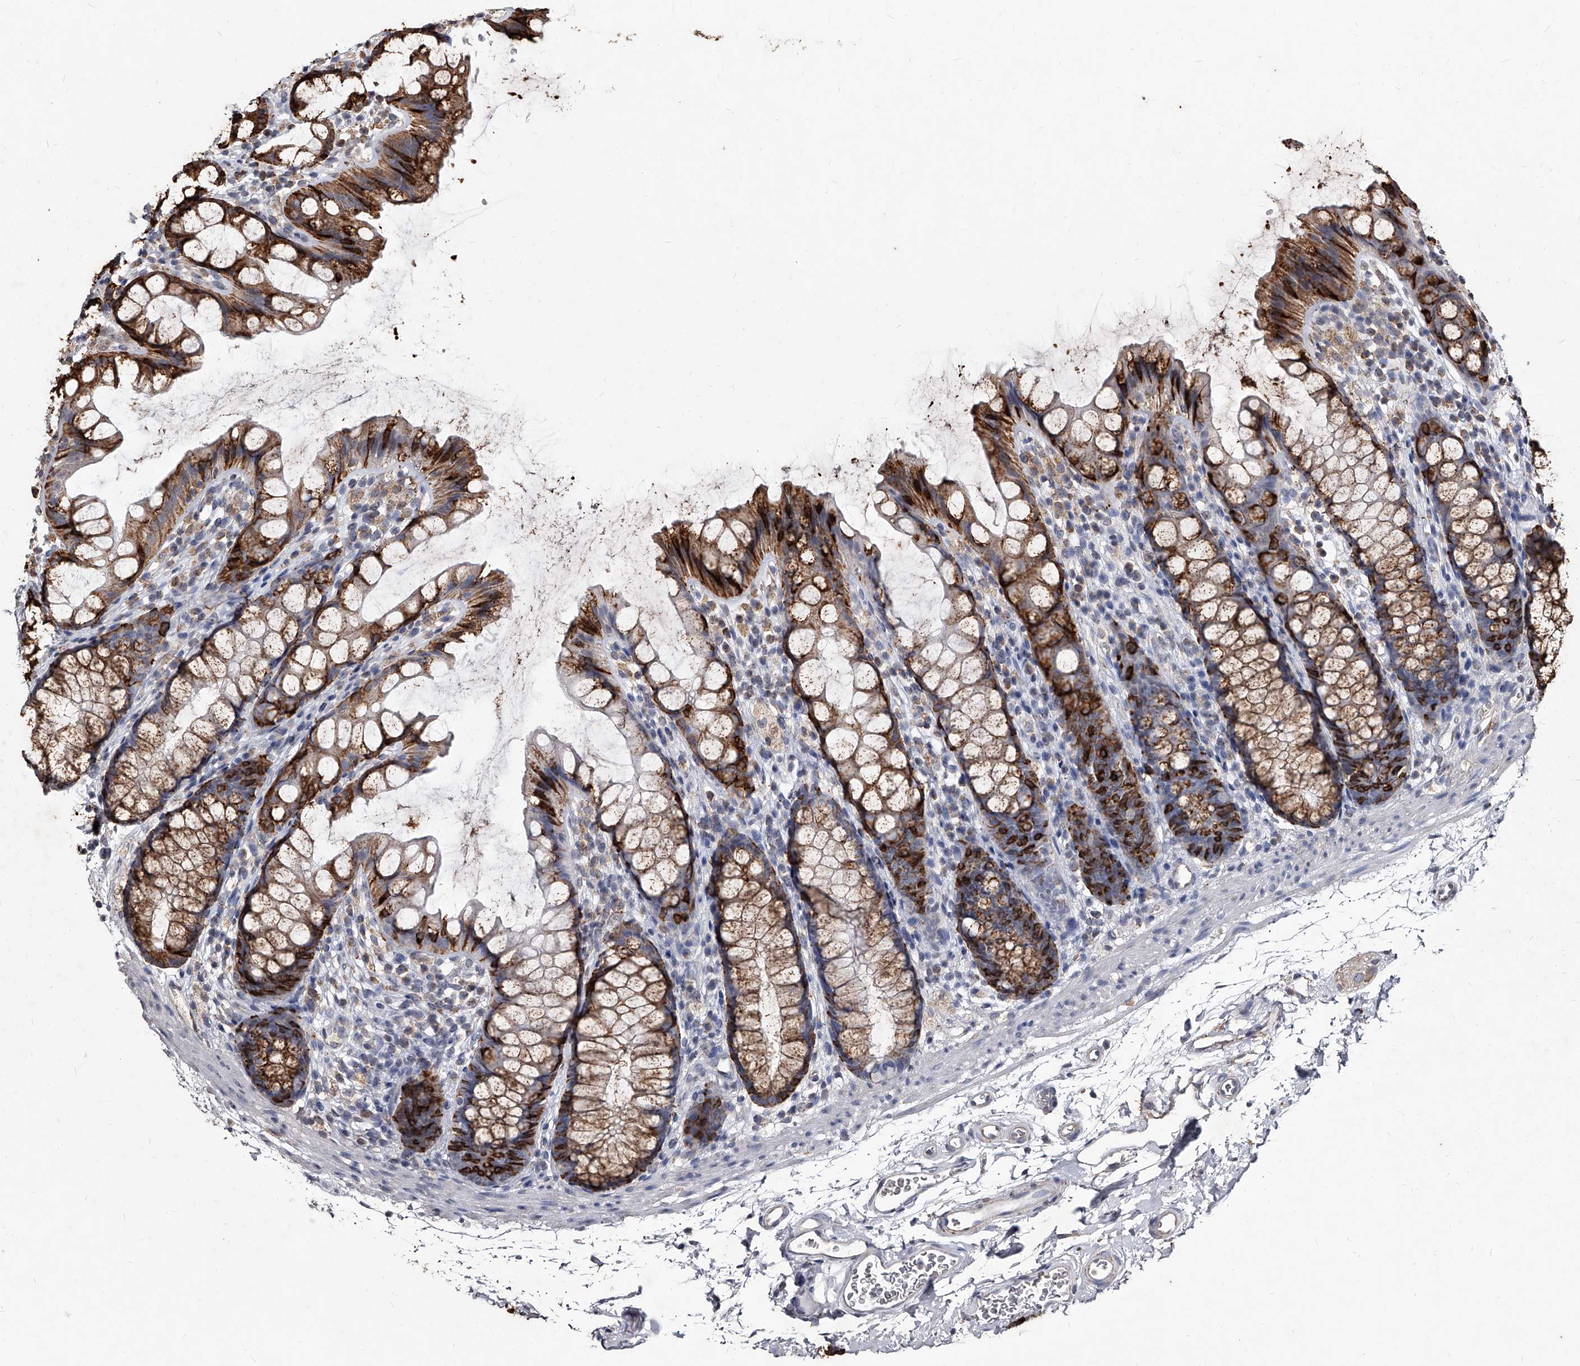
{"staining": {"intensity": "strong", "quantity": ">75%", "location": "cytoplasmic/membranous"}, "tissue": "rectum", "cell_type": "Glandular cells", "image_type": "normal", "snomed": [{"axis": "morphology", "description": "Normal tissue, NOS"}, {"axis": "topography", "description": "Rectum"}], "caption": "Immunohistochemical staining of unremarkable human rectum shows high levels of strong cytoplasmic/membranous positivity in about >75% of glandular cells. (DAB IHC with brightfield microscopy, high magnification).", "gene": "GPR183", "patient": {"sex": "female", "age": 65}}